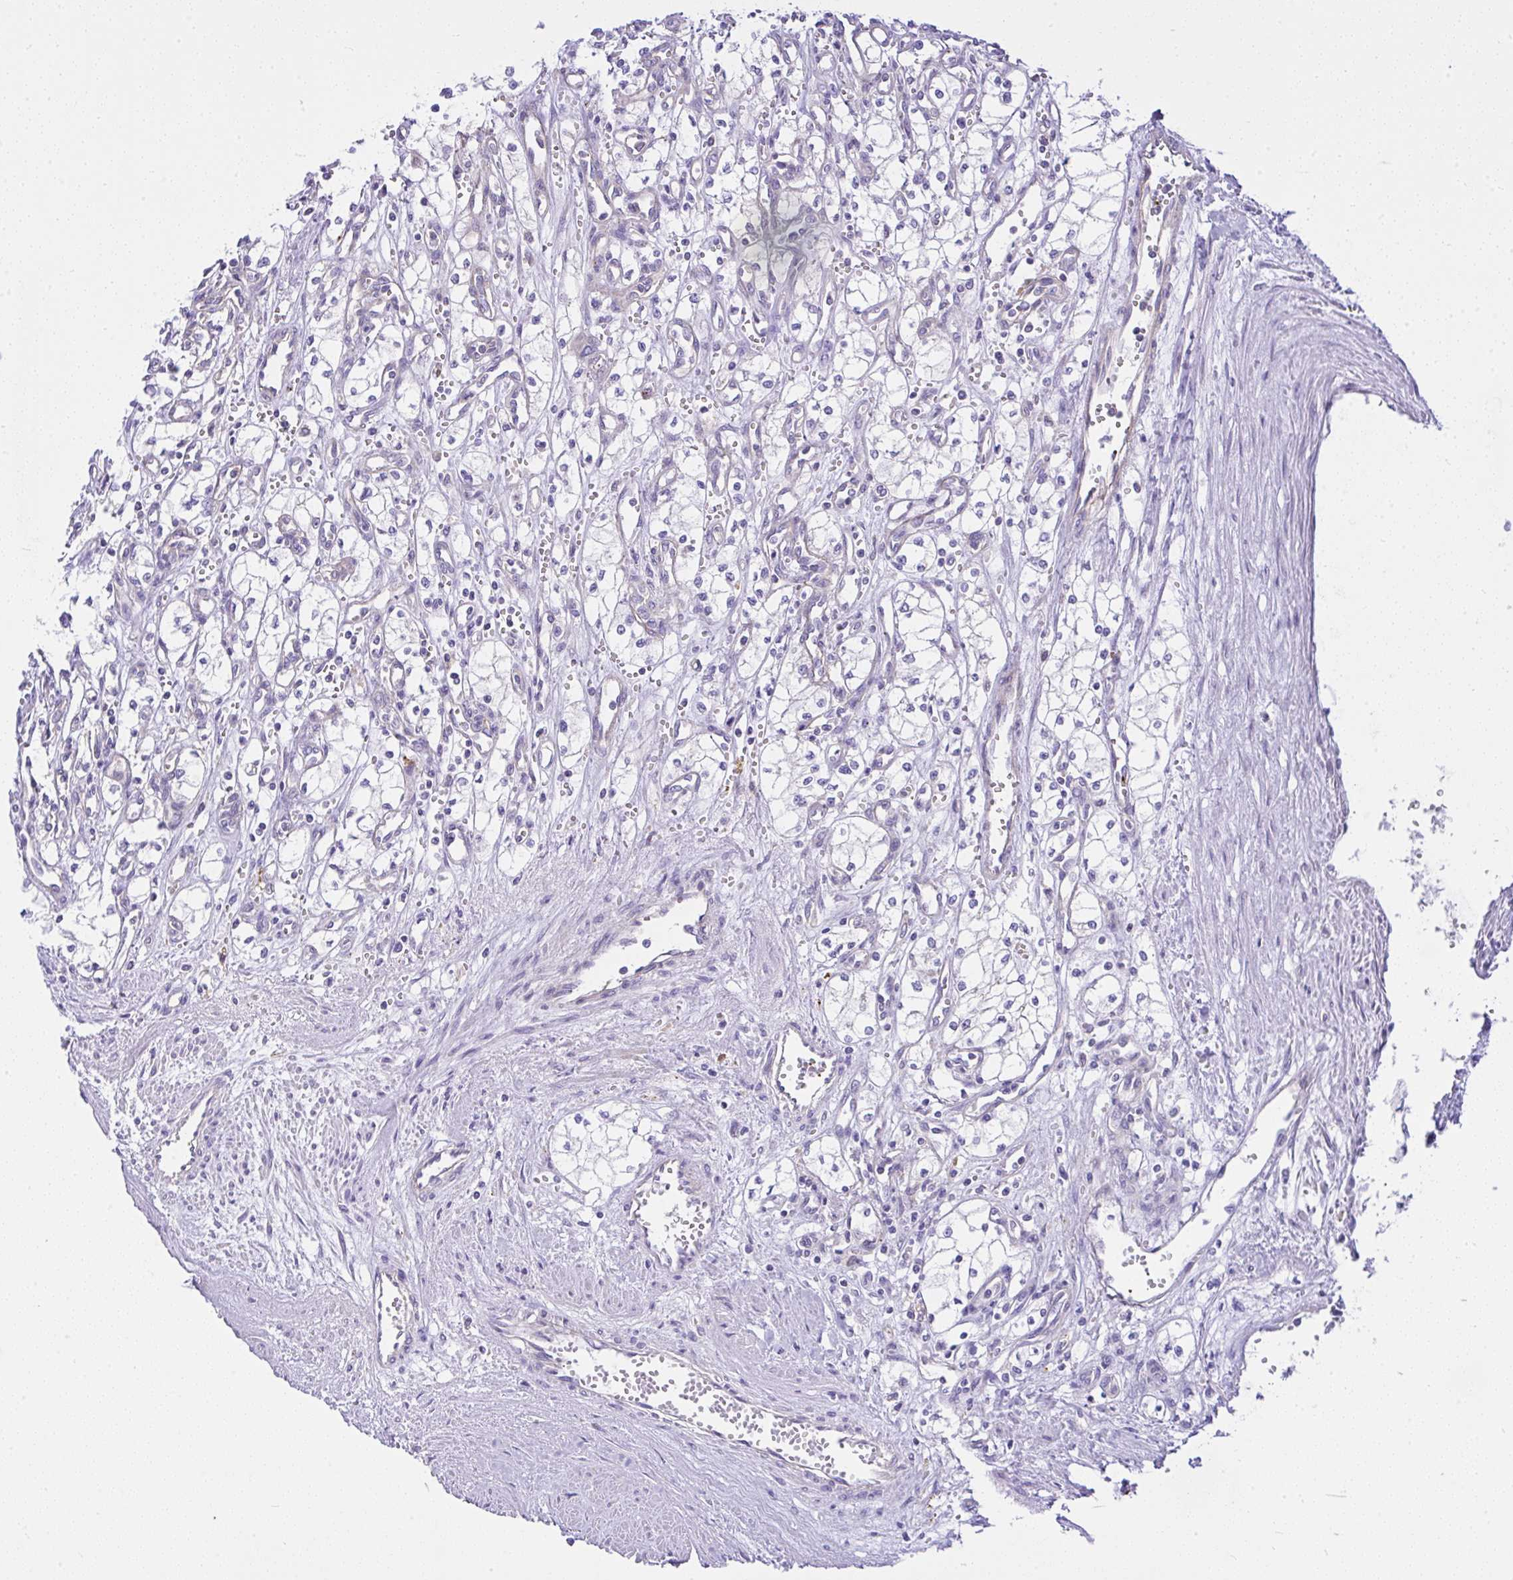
{"staining": {"intensity": "negative", "quantity": "none", "location": "none"}, "tissue": "renal cancer", "cell_type": "Tumor cells", "image_type": "cancer", "snomed": [{"axis": "morphology", "description": "Adenocarcinoma, NOS"}, {"axis": "topography", "description": "Kidney"}], "caption": "Image shows no protein expression in tumor cells of renal cancer tissue. (DAB immunohistochemistry (IHC) with hematoxylin counter stain).", "gene": "CCDC142", "patient": {"sex": "male", "age": 59}}